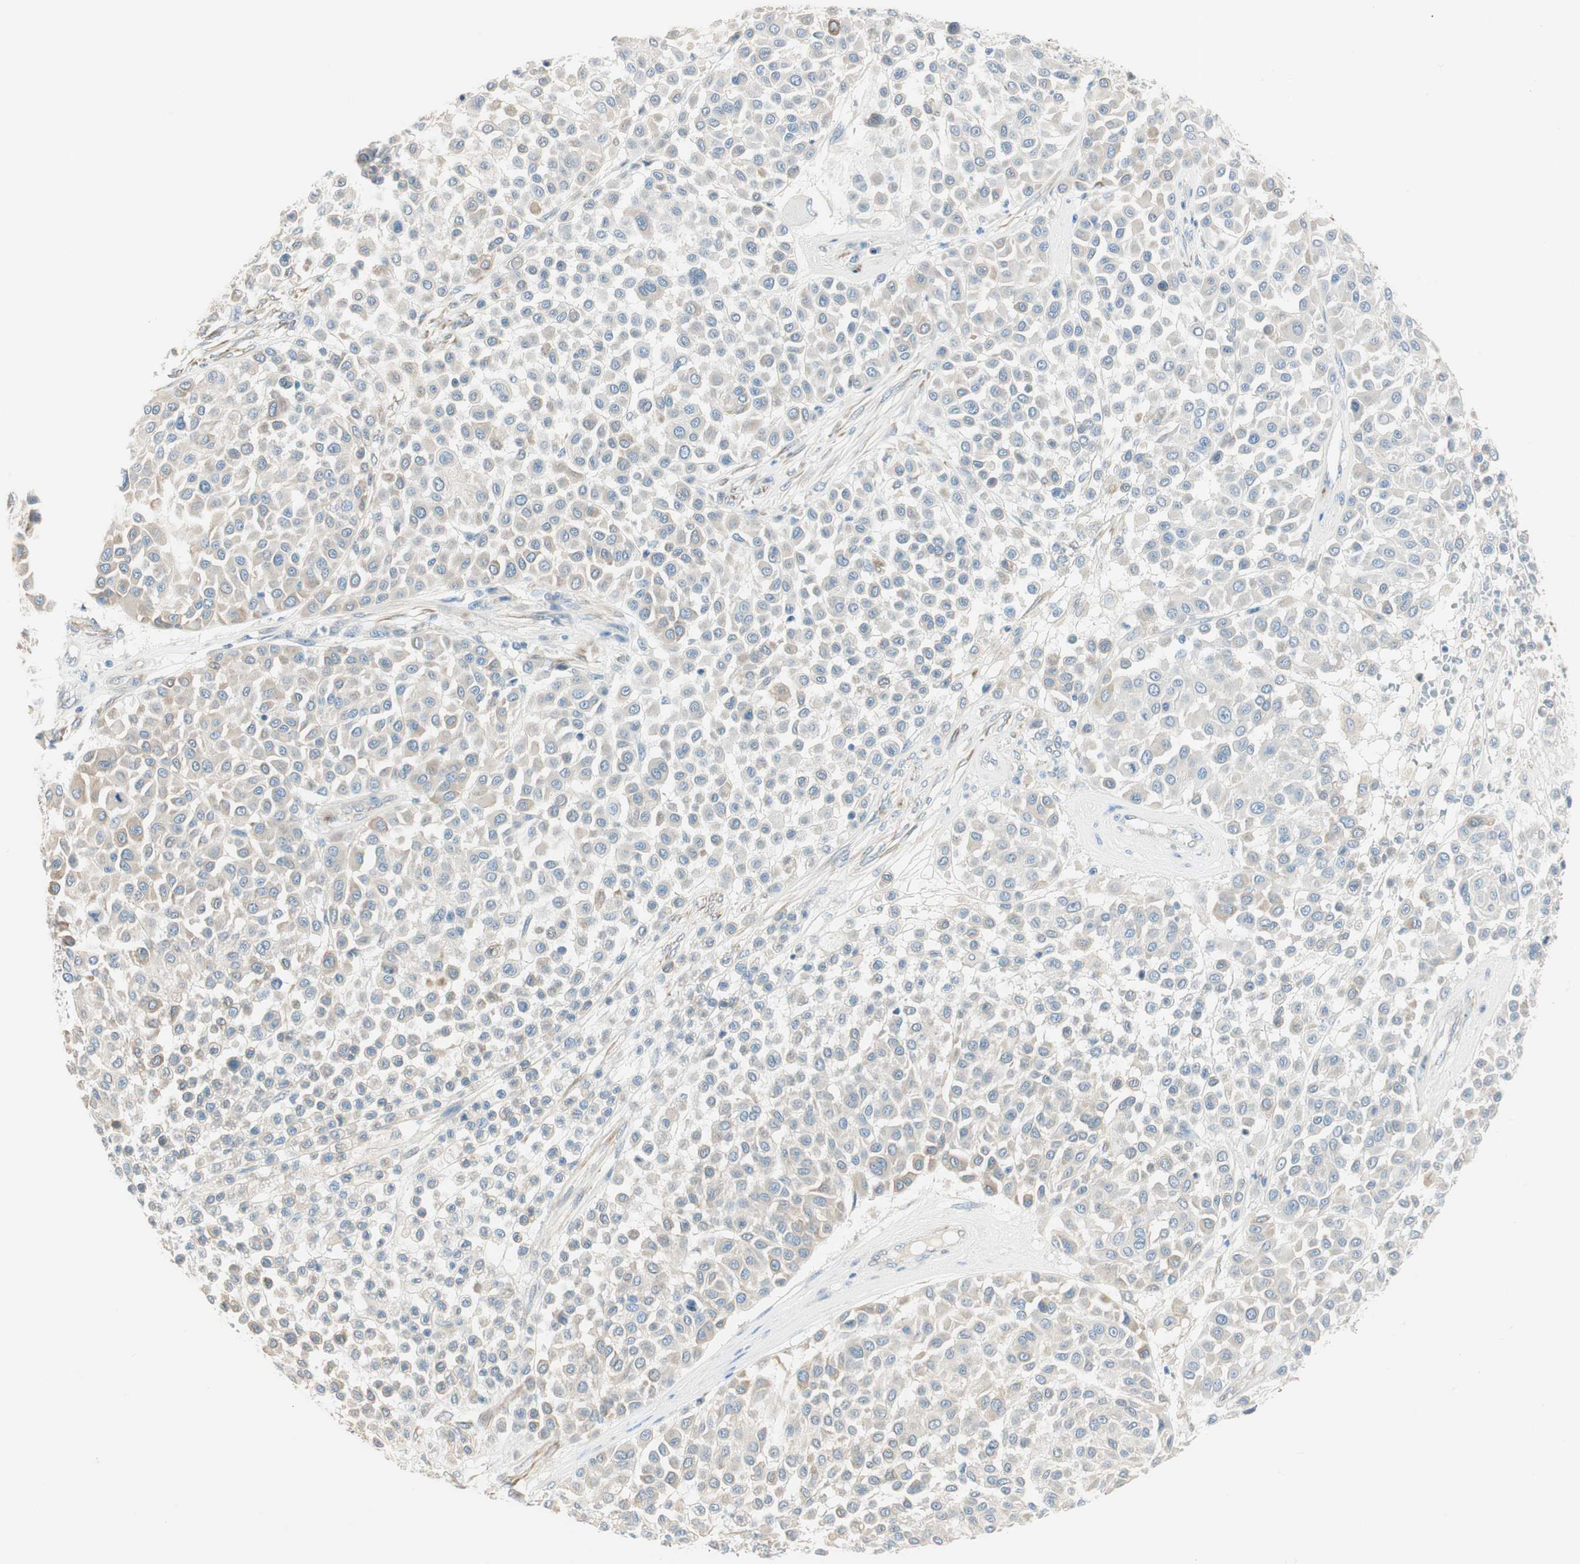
{"staining": {"intensity": "negative", "quantity": "none", "location": "none"}, "tissue": "melanoma", "cell_type": "Tumor cells", "image_type": "cancer", "snomed": [{"axis": "morphology", "description": "Malignant melanoma, Metastatic site"}, {"axis": "topography", "description": "Soft tissue"}], "caption": "Tumor cells show no significant expression in melanoma.", "gene": "CDK3", "patient": {"sex": "male", "age": 41}}